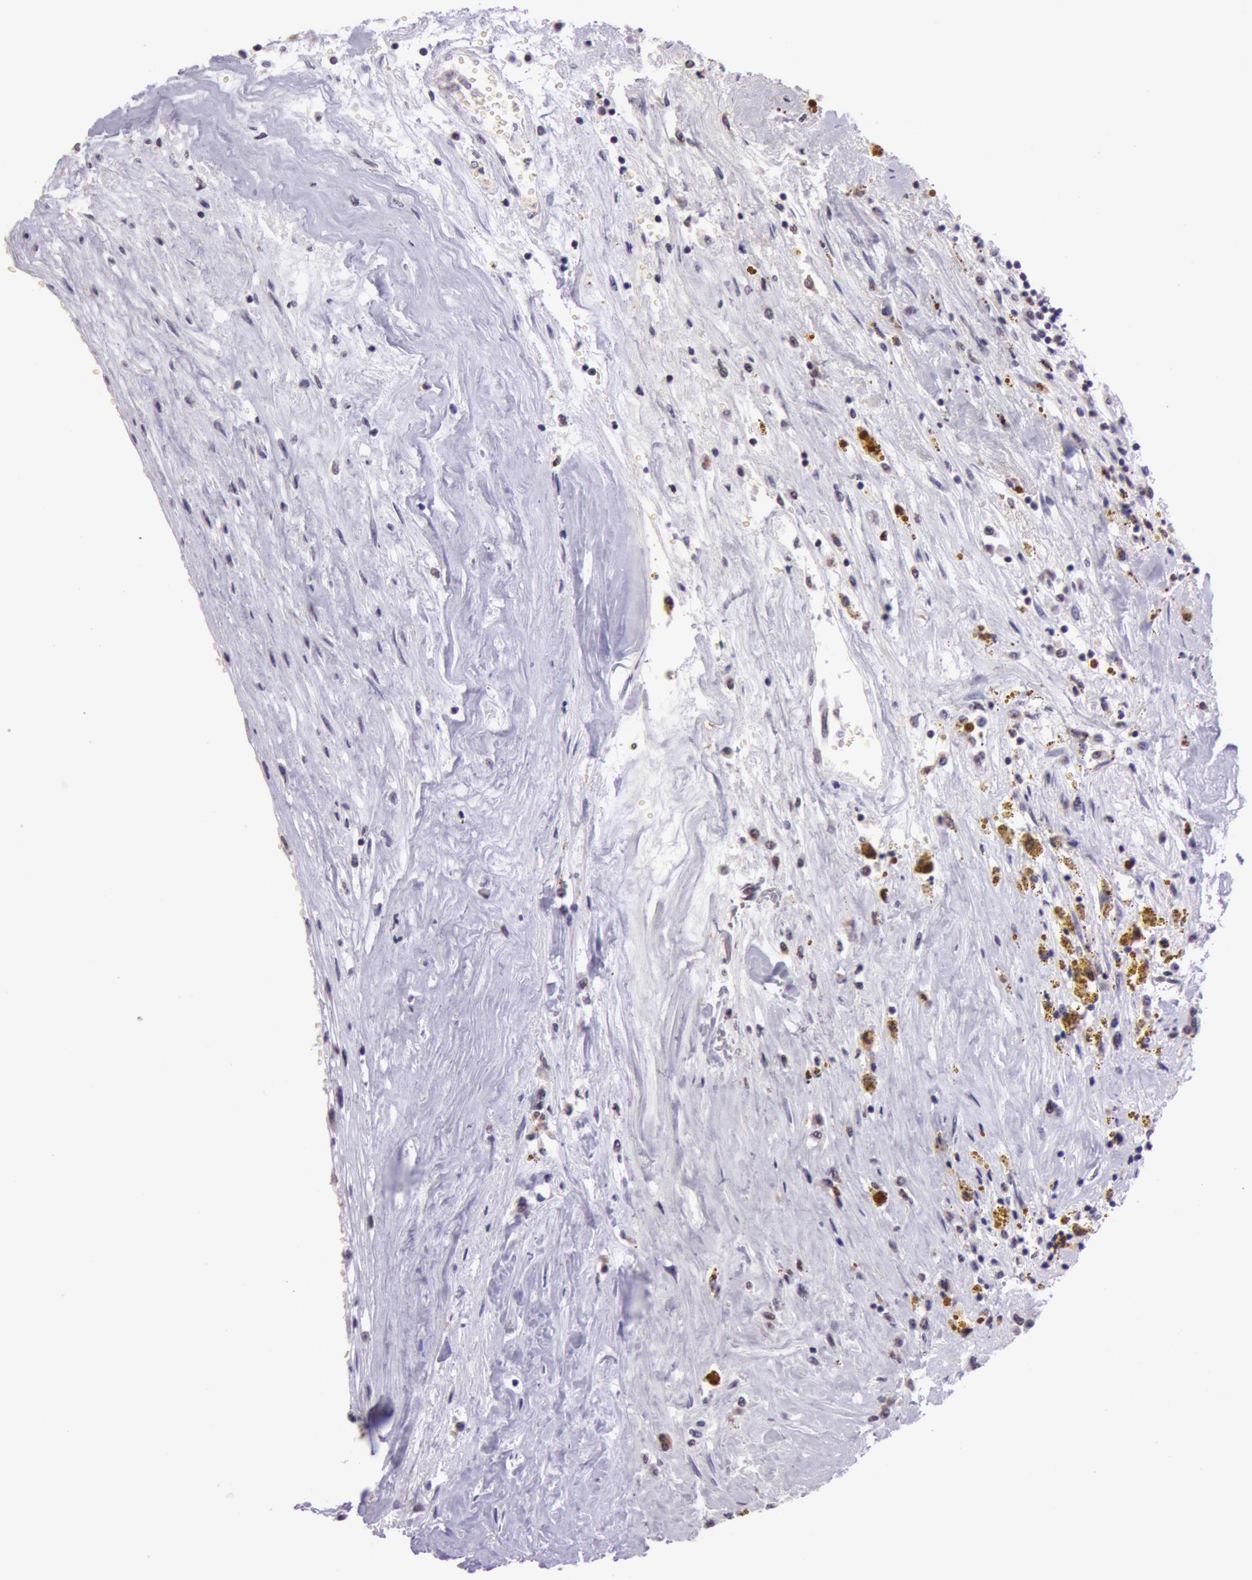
{"staining": {"intensity": "negative", "quantity": "none", "location": "none"}, "tissue": "renal cancer", "cell_type": "Tumor cells", "image_type": "cancer", "snomed": [{"axis": "morphology", "description": "Adenocarcinoma, NOS"}, {"axis": "topography", "description": "Kidney"}], "caption": "A micrograph of human adenocarcinoma (renal) is negative for staining in tumor cells.", "gene": "NBN", "patient": {"sex": "male", "age": 78}}